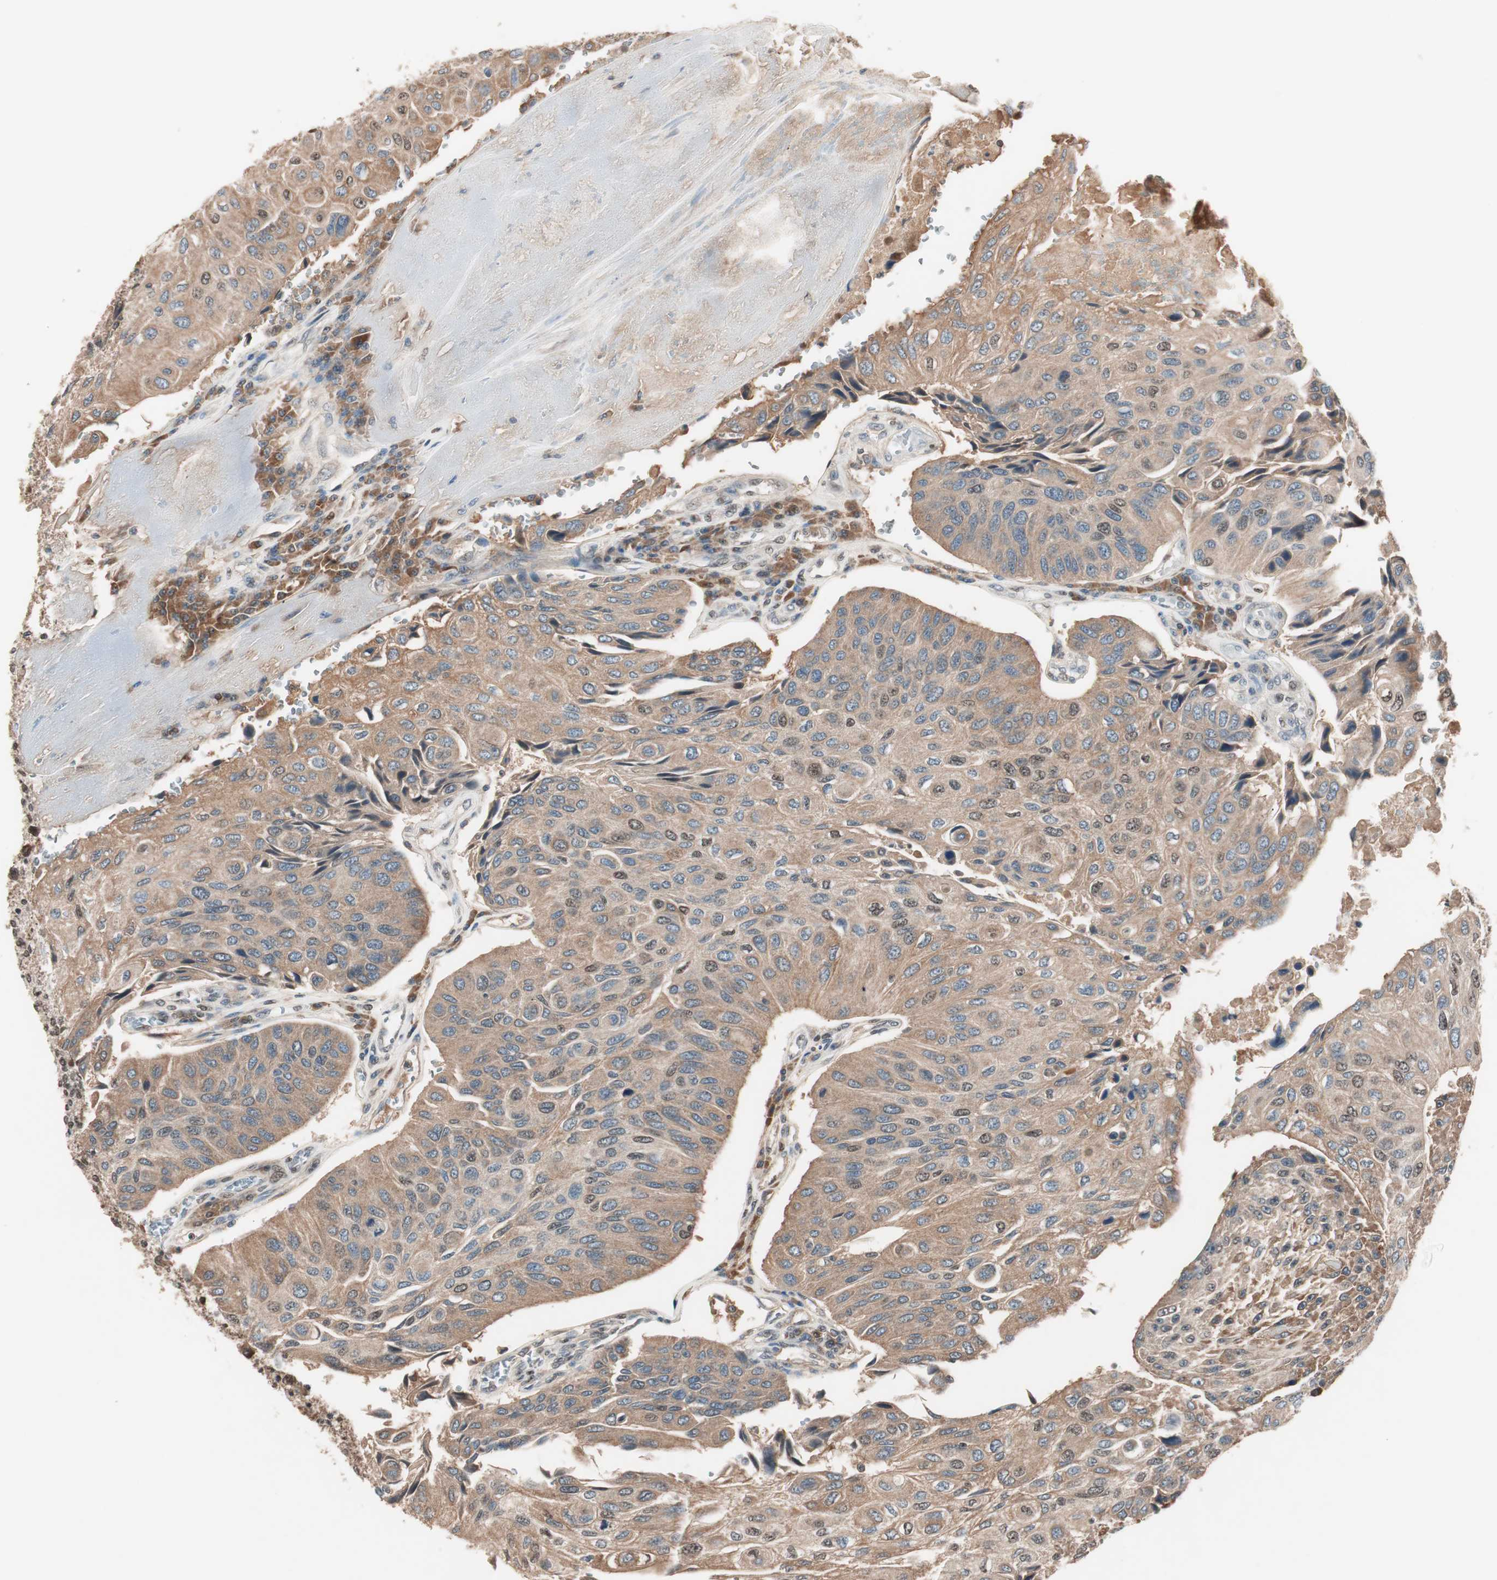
{"staining": {"intensity": "moderate", "quantity": ">75%", "location": "cytoplasmic/membranous"}, "tissue": "urothelial cancer", "cell_type": "Tumor cells", "image_type": "cancer", "snomed": [{"axis": "morphology", "description": "Urothelial carcinoma, High grade"}, {"axis": "topography", "description": "Urinary bladder"}], "caption": "An immunohistochemistry micrograph of tumor tissue is shown. Protein staining in brown labels moderate cytoplasmic/membranous positivity in urothelial cancer within tumor cells.", "gene": "NFRKB", "patient": {"sex": "male", "age": 66}}